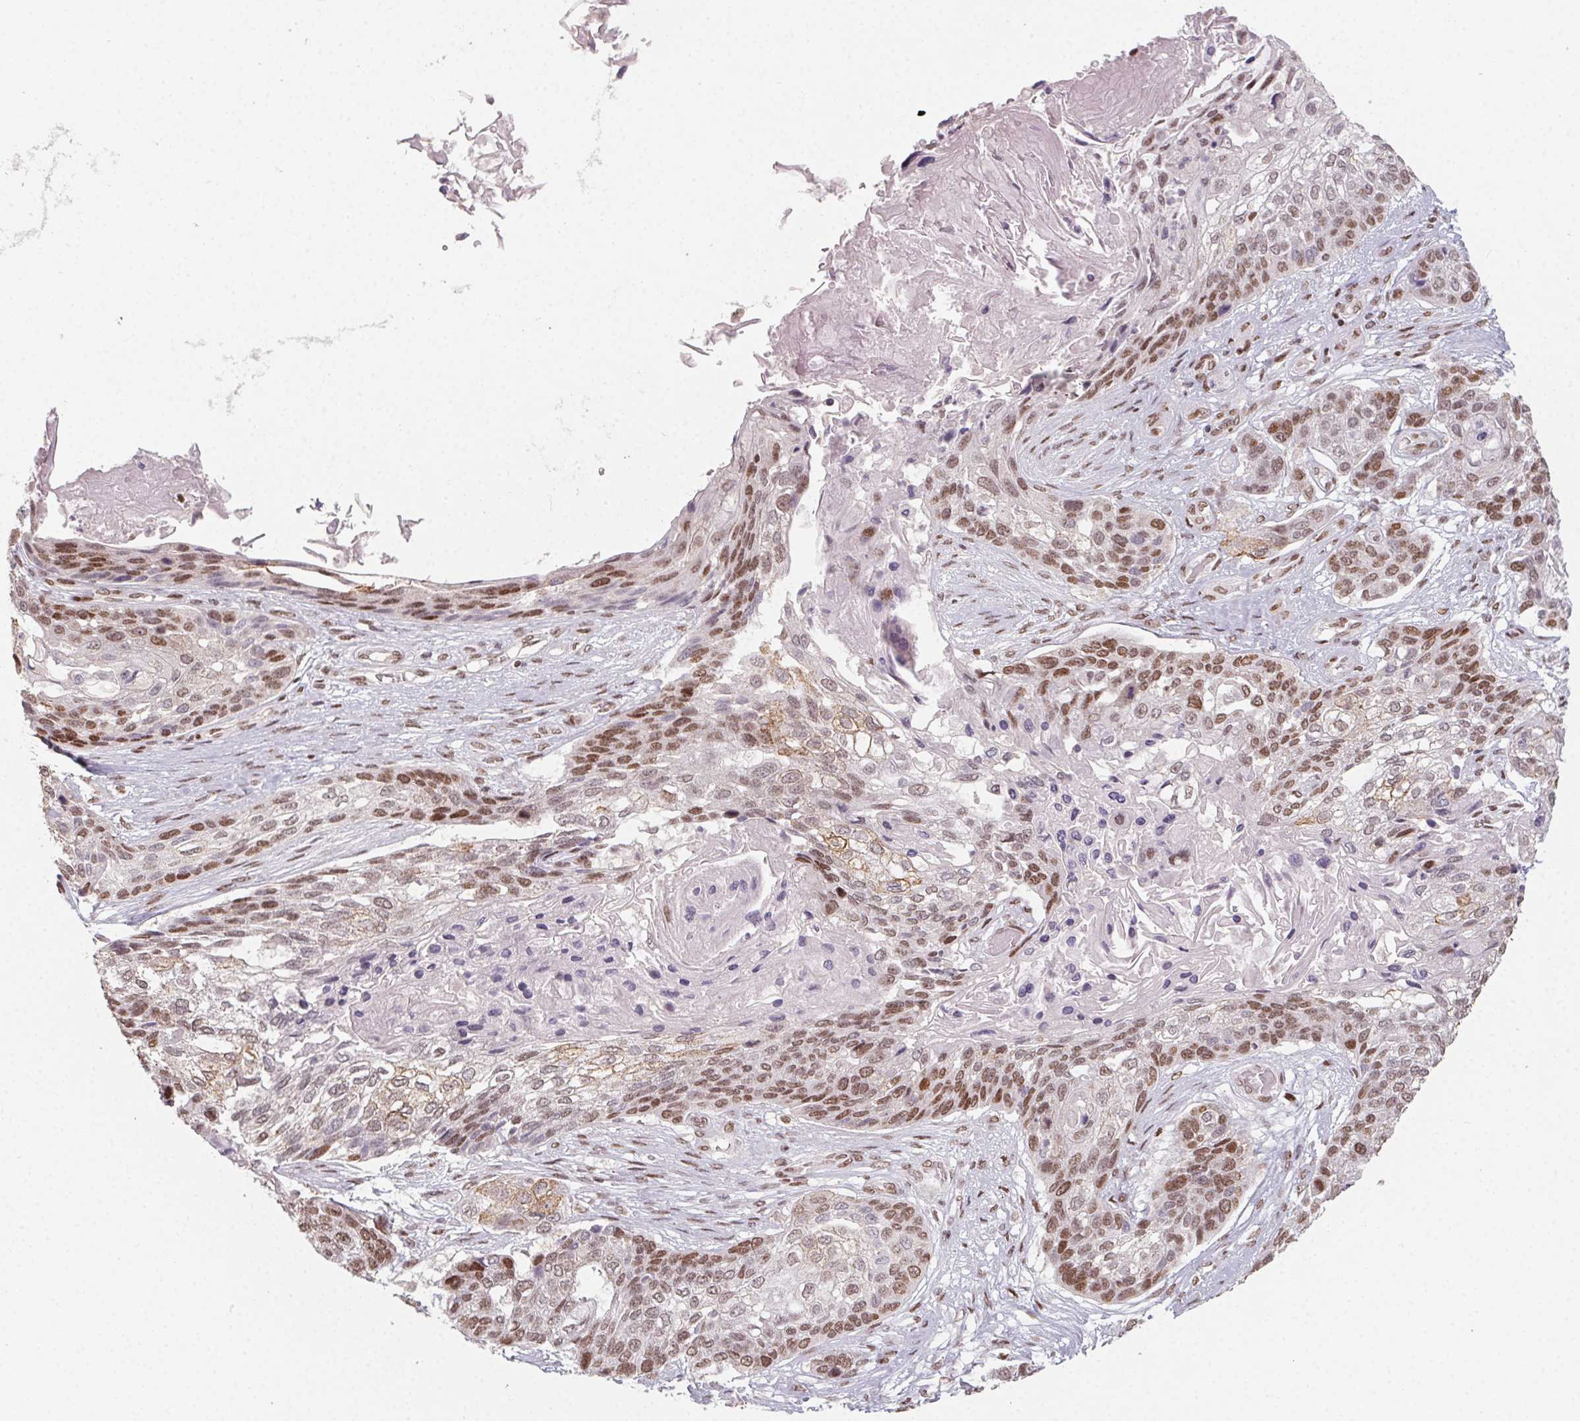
{"staining": {"intensity": "moderate", "quantity": "25%-75%", "location": "nuclear"}, "tissue": "lung cancer", "cell_type": "Tumor cells", "image_type": "cancer", "snomed": [{"axis": "morphology", "description": "Squamous cell carcinoma, NOS"}, {"axis": "topography", "description": "Lung"}], "caption": "Human lung squamous cell carcinoma stained for a protein (brown) reveals moderate nuclear positive staining in about 25%-75% of tumor cells.", "gene": "KMT2A", "patient": {"sex": "male", "age": 69}}